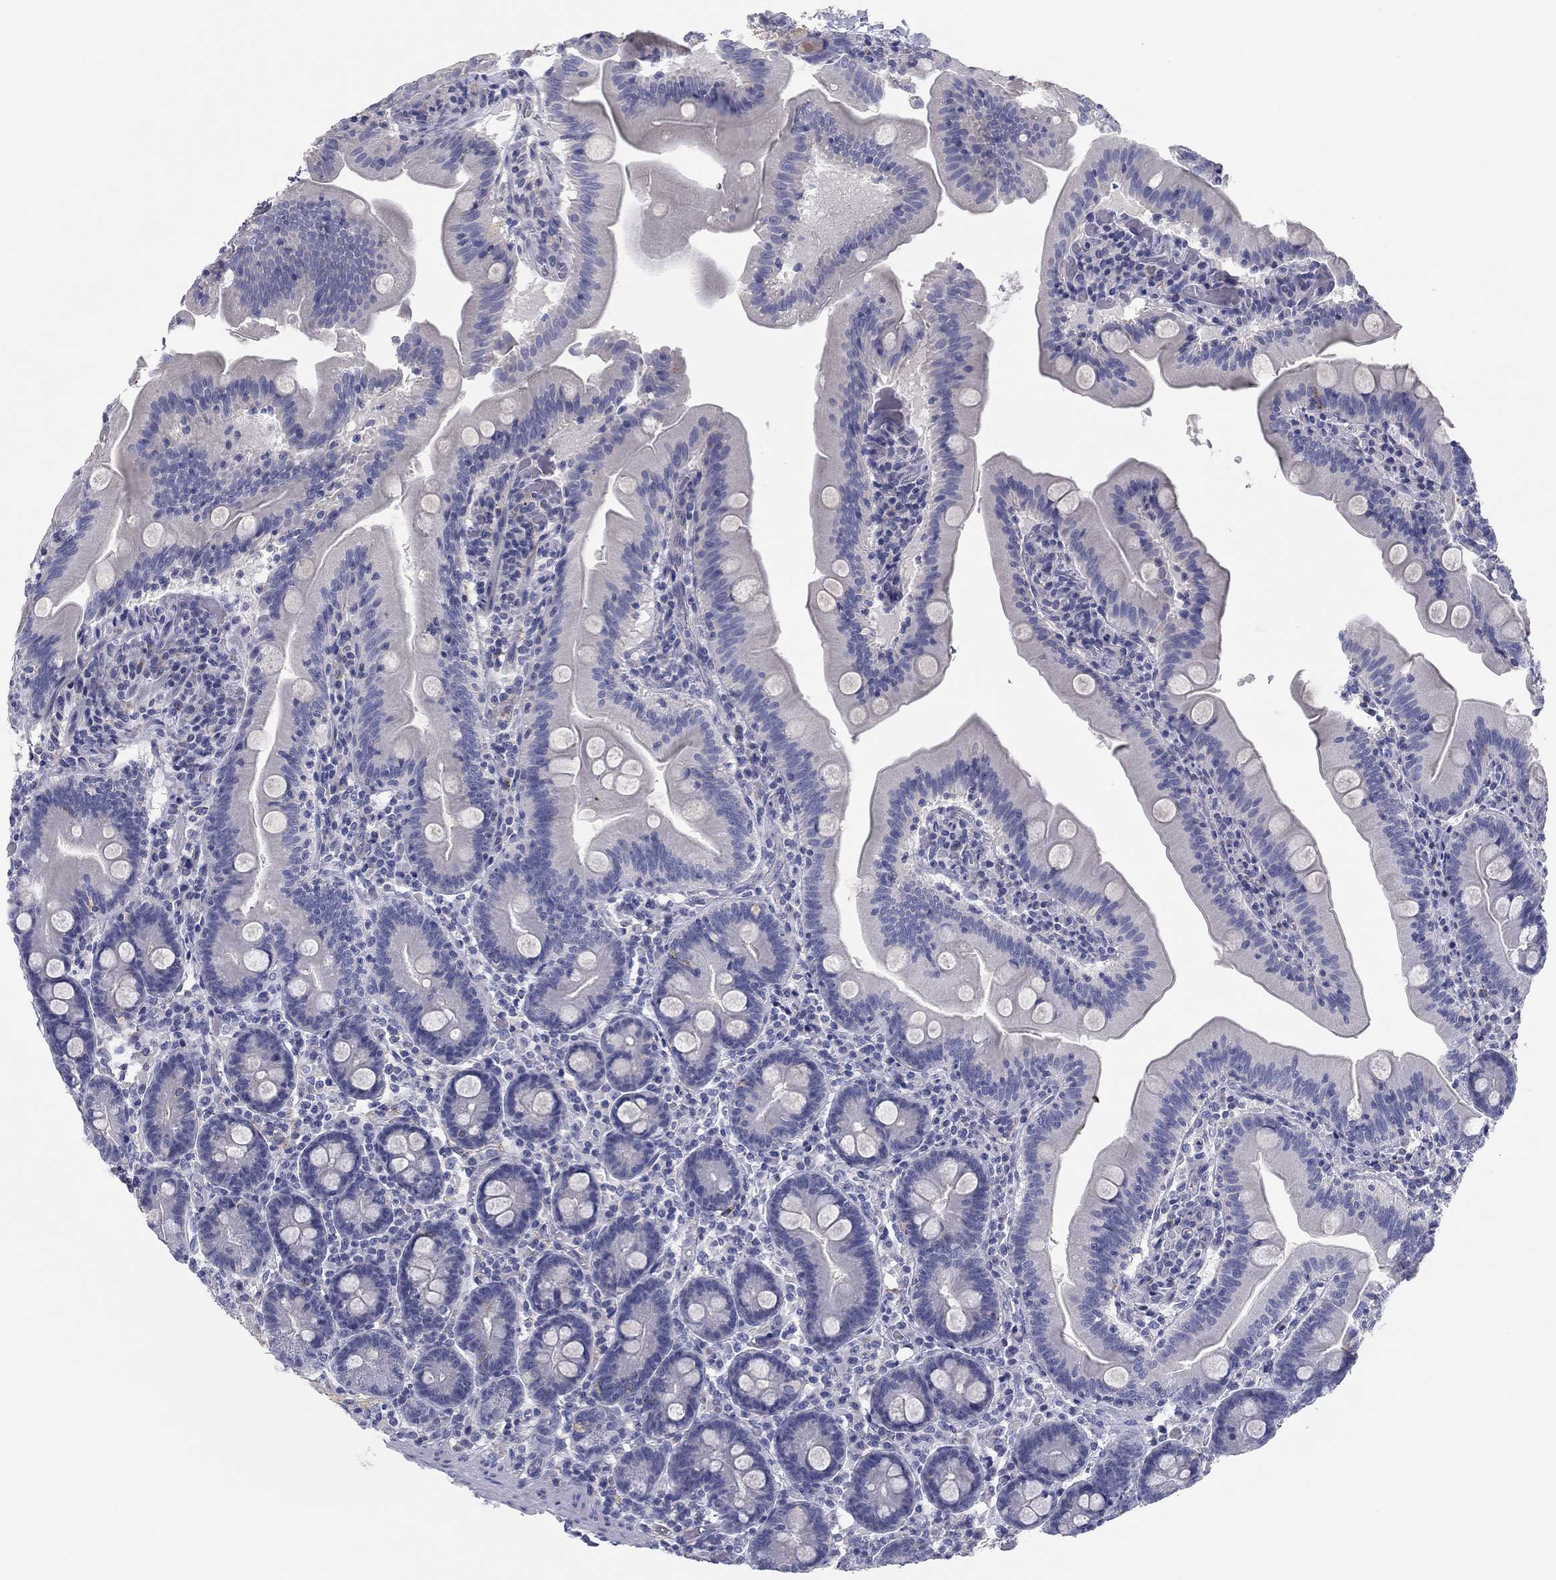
{"staining": {"intensity": "negative", "quantity": "none", "location": "none"}, "tissue": "small intestine", "cell_type": "Glandular cells", "image_type": "normal", "snomed": [{"axis": "morphology", "description": "Normal tissue, NOS"}, {"axis": "topography", "description": "Small intestine"}], "caption": "This is an IHC photomicrograph of benign human small intestine. There is no expression in glandular cells.", "gene": "SEPTIN3", "patient": {"sex": "male", "age": 37}}